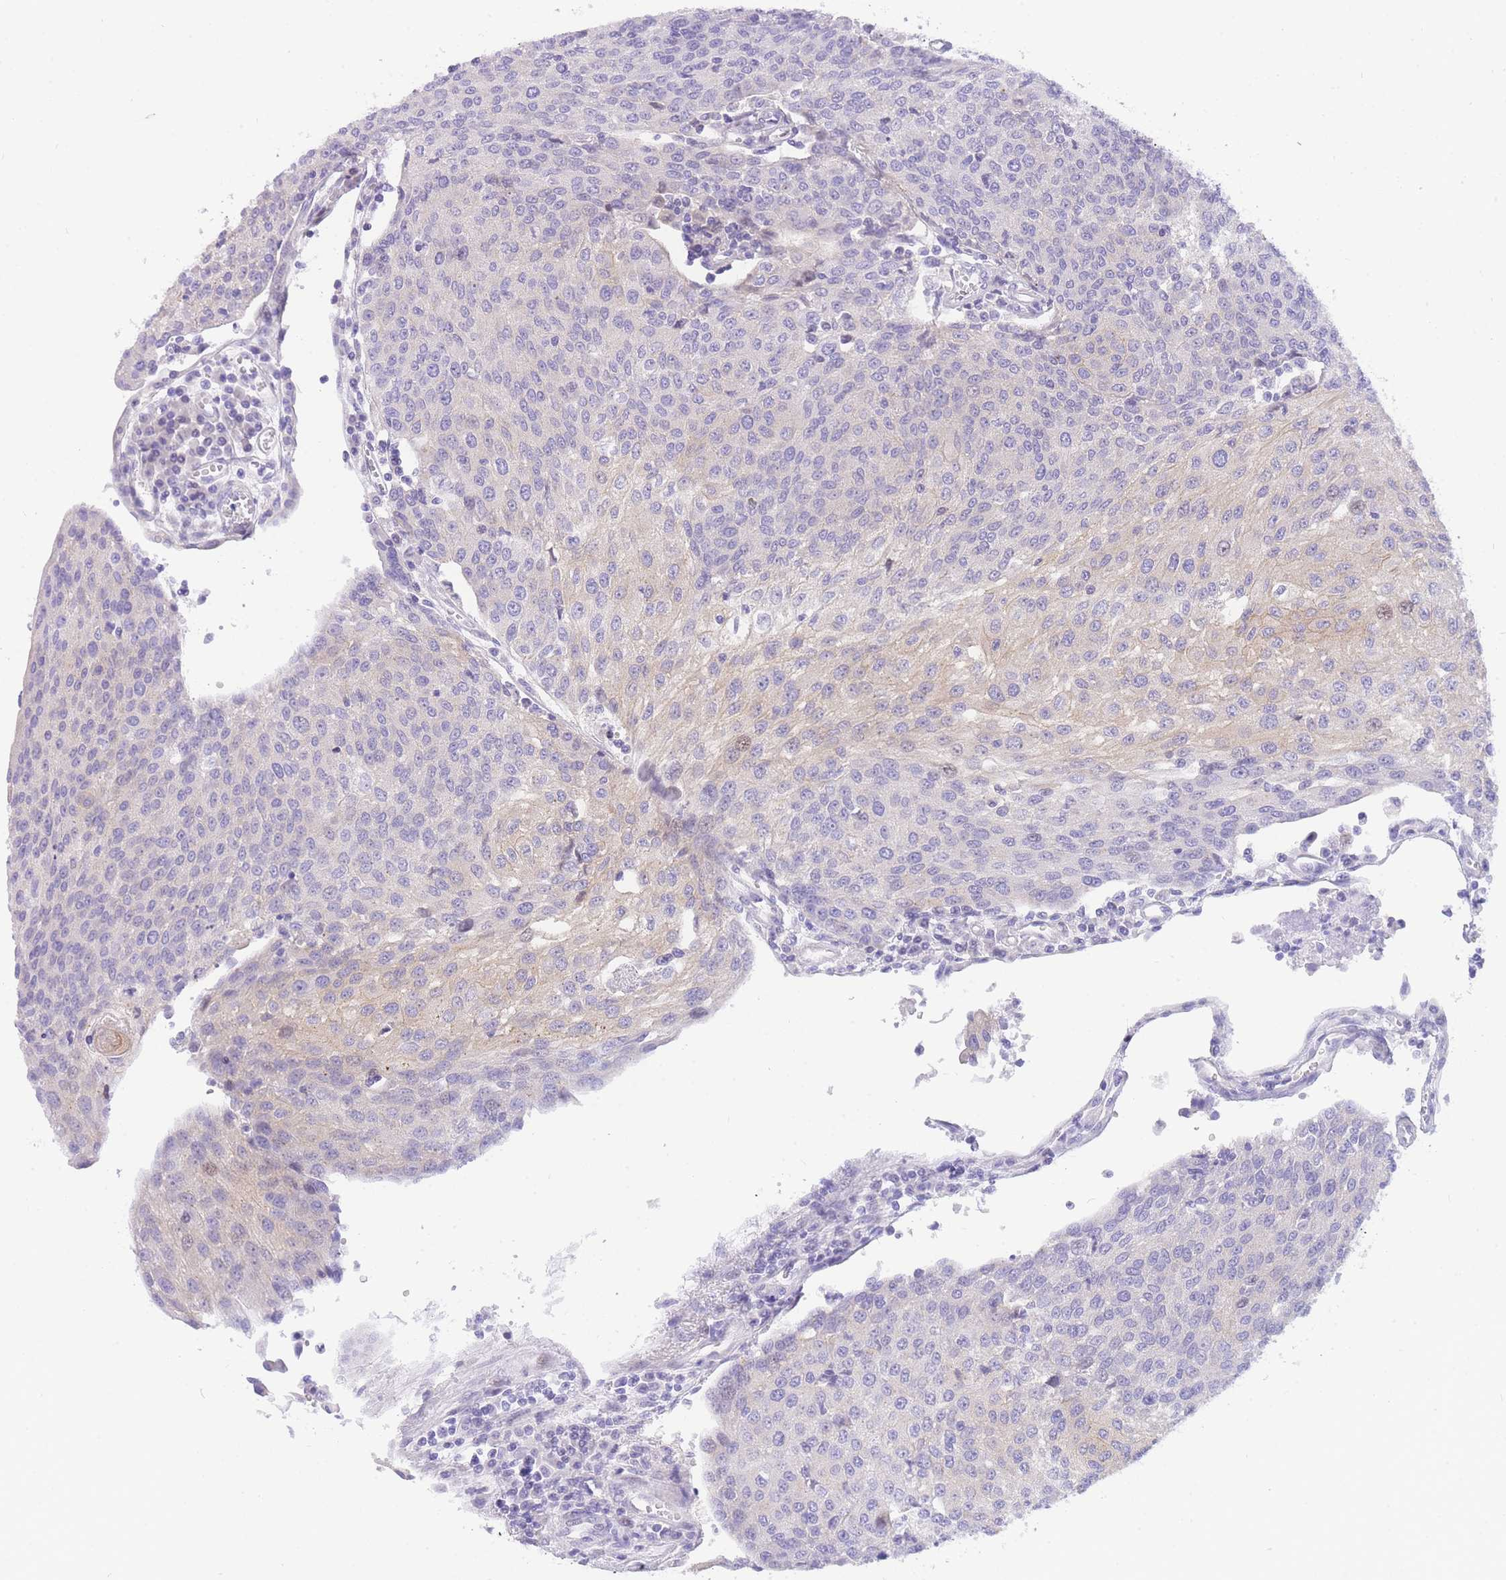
{"staining": {"intensity": "negative", "quantity": "none", "location": "none"}, "tissue": "urothelial cancer", "cell_type": "Tumor cells", "image_type": "cancer", "snomed": [{"axis": "morphology", "description": "Urothelial carcinoma, High grade"}, {"axis": "topography", "description": "Urinary bladder"}], "caption": "A micrograph of urothelial cancer stained for a protein reveals no brown staining in tumor cells.", "gene": "TIFAB", "patient": {"sex": "female", "age": 85}}